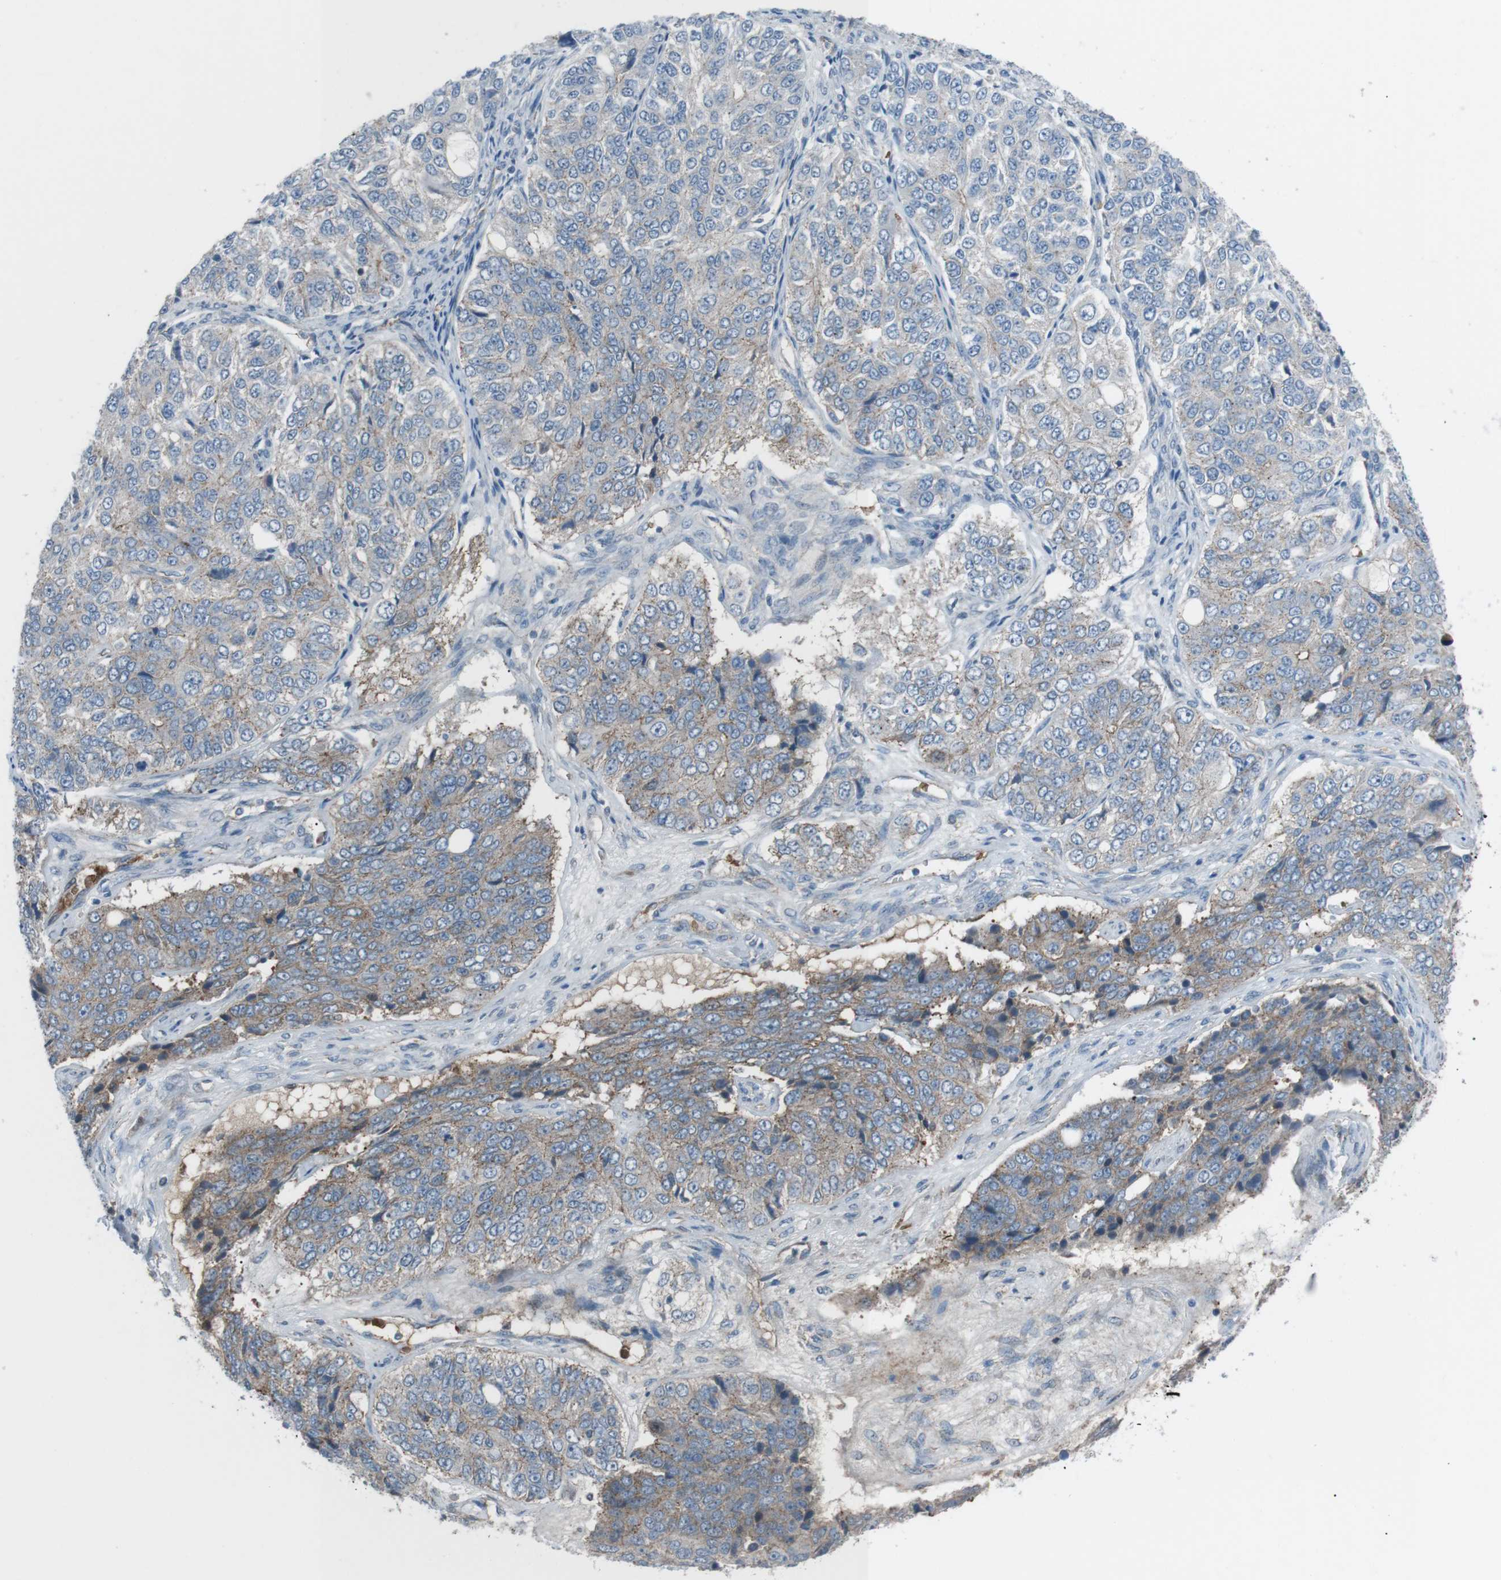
{"staining": {"intensity": "weak", "quantity": "25%-75%", "location": "cytoplasmic/membranous"}, "tissue": "ovarian cancer", "cell_type": "Tumor cells", "image_type": "cancer", "snomed": [{"axis": "morphology", "description": "Carcinoma, endometroid"}, {"axis": "topography", "description": "Ovary"}], "caption": "There is low levels of weak cytoplasmic/membranous expression in tumor cells of ovarian endometroid carcinoma, as demonstrated by immunohistochemical staining (brown color).", "gene": "SPTA1", "patient": {"sex": "female", "age": 51}}